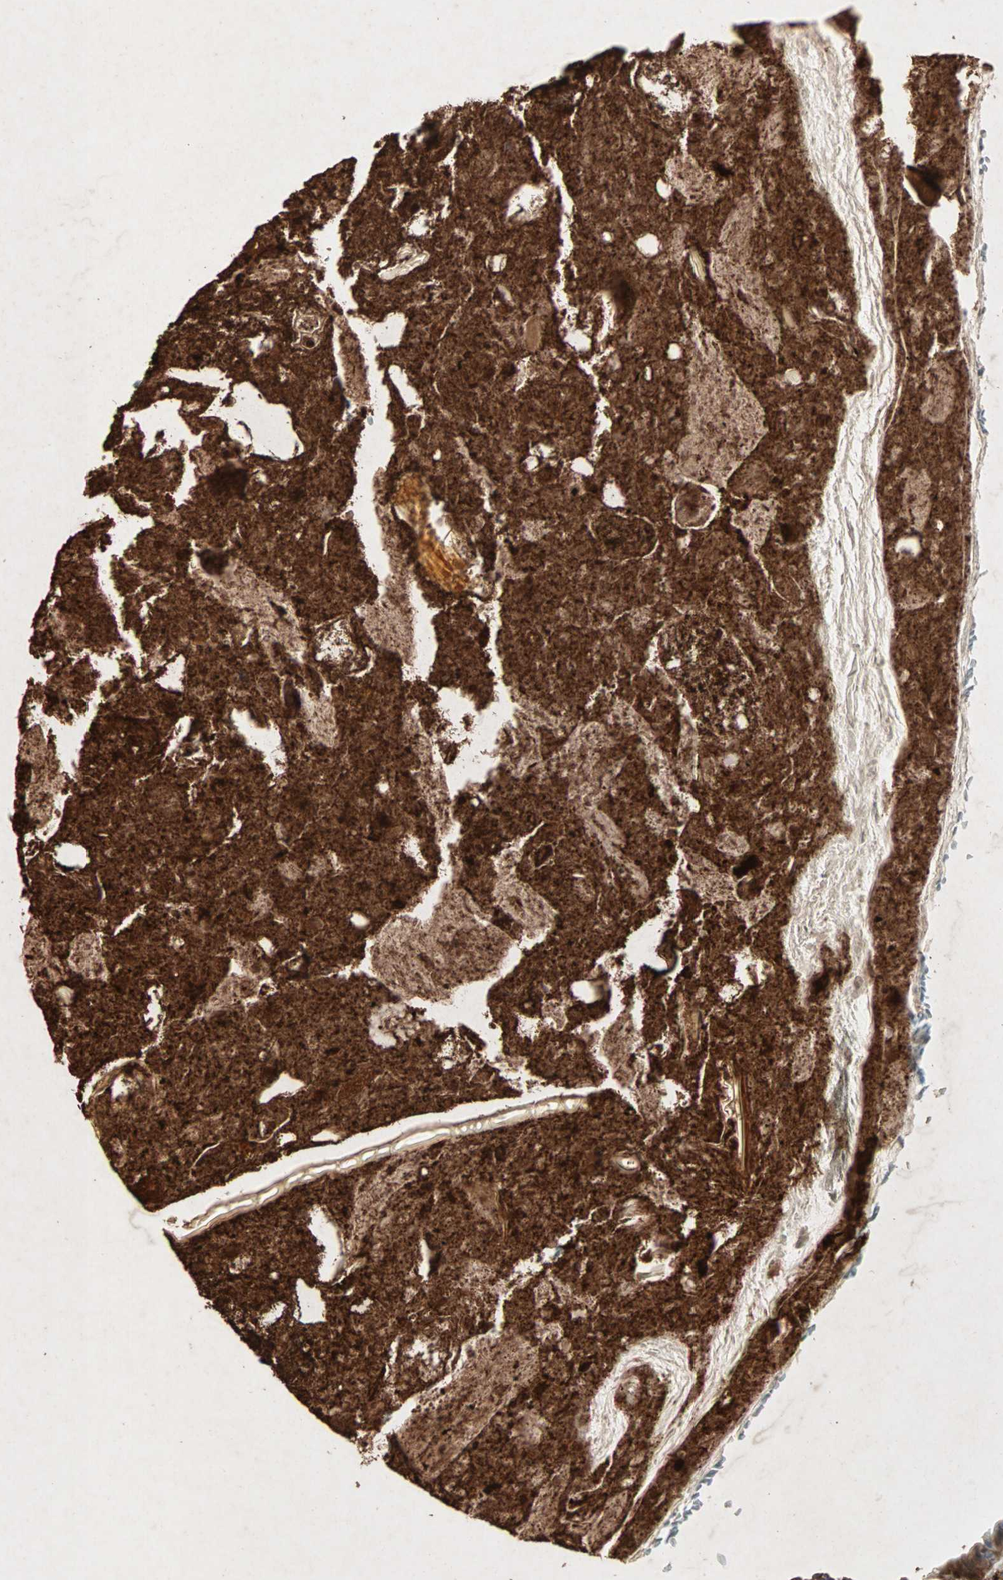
{"staining": {"intensity": "strong", "quantity": ">75%", "location": "cytoplasmic/membranous"}, "tissue": "appendix", "cell_type": "Glandular cells", "image_type": "normal", "snomed": [{"axis": "morphology", "description": "Normal tissue, NOS"}, {"axis": "topography", "description": "Appendix"}], "caption": "Appendix stained for a protein shows strong cytoplasmic/membranous positivity in glandular cells. The staining was performed using DAB (3,3'-diaminobenzidine) to visualize the protein expression in brown, while the nuclei were stained in blue with hematoxylin (Magnification: 20x).", "gene": "SDSL", "patient": {"sex": "female", "age": 10}}